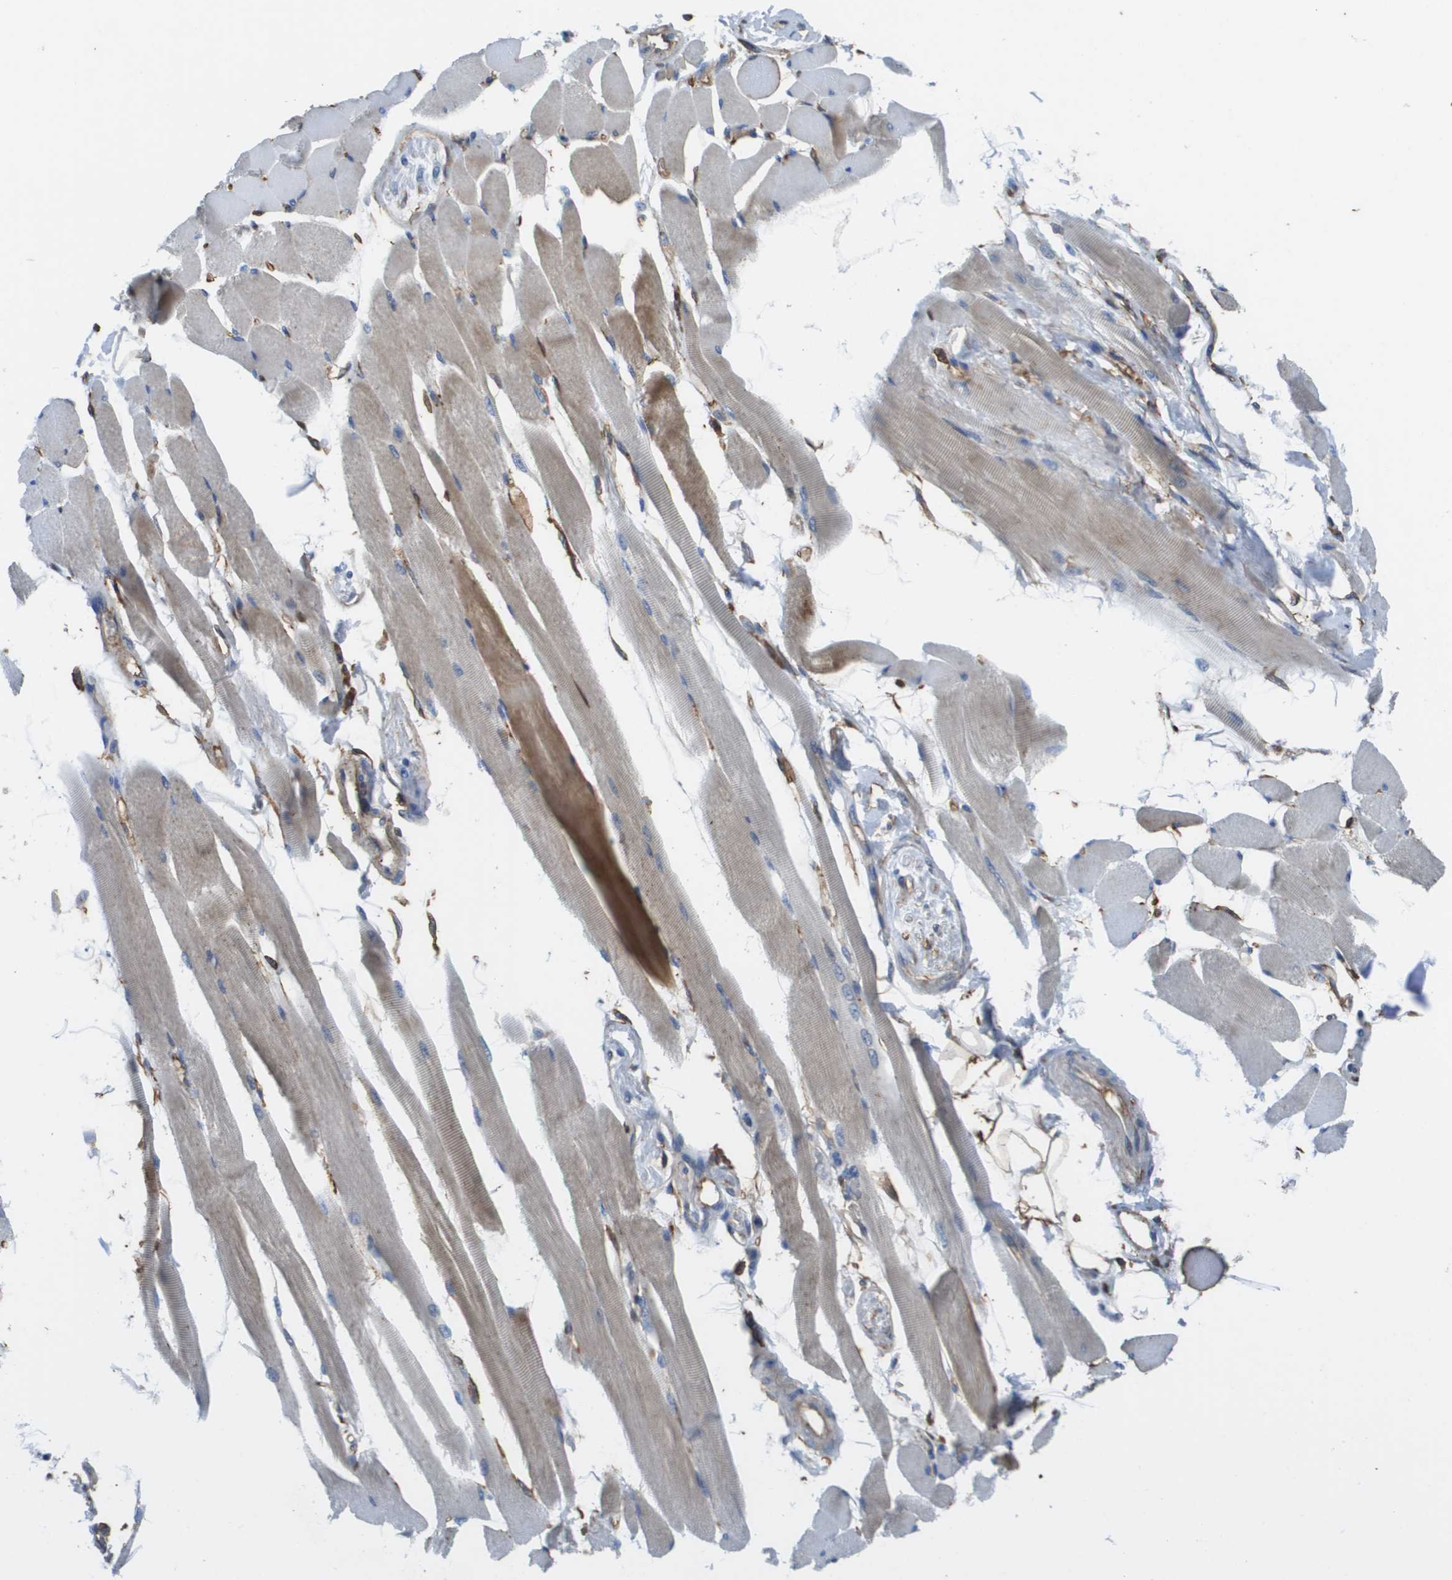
{"staining": {"intensity": "moderate", "quantity": "25%-75%", "location": "cytoplasmic/membranous"}, "tissue": "skeletal muscle", "cell_type": "Myocytes", "image_type": "normal", "snomed": [{"axis": "morphology", "description": "Normal tissue, NOS"}, {"axis": "topography", "description": "Skeletal muscle"}, {"axis": "topography", "description": "Peripheral nerve tissue"}], "caption": "A medium amount of moderate cytoplasmic/membranous expression is identified in approximately 25%-75% of myocytes in benign skeletal muscle. The staining is performed using DAB (3,3'-diaminobenzidine) brown chromogen to label protein expression. The nuclei are counter-stained blue using hematoxylin.", "gene": "PASK", "patient": {"sex": "female", "age": 84}}